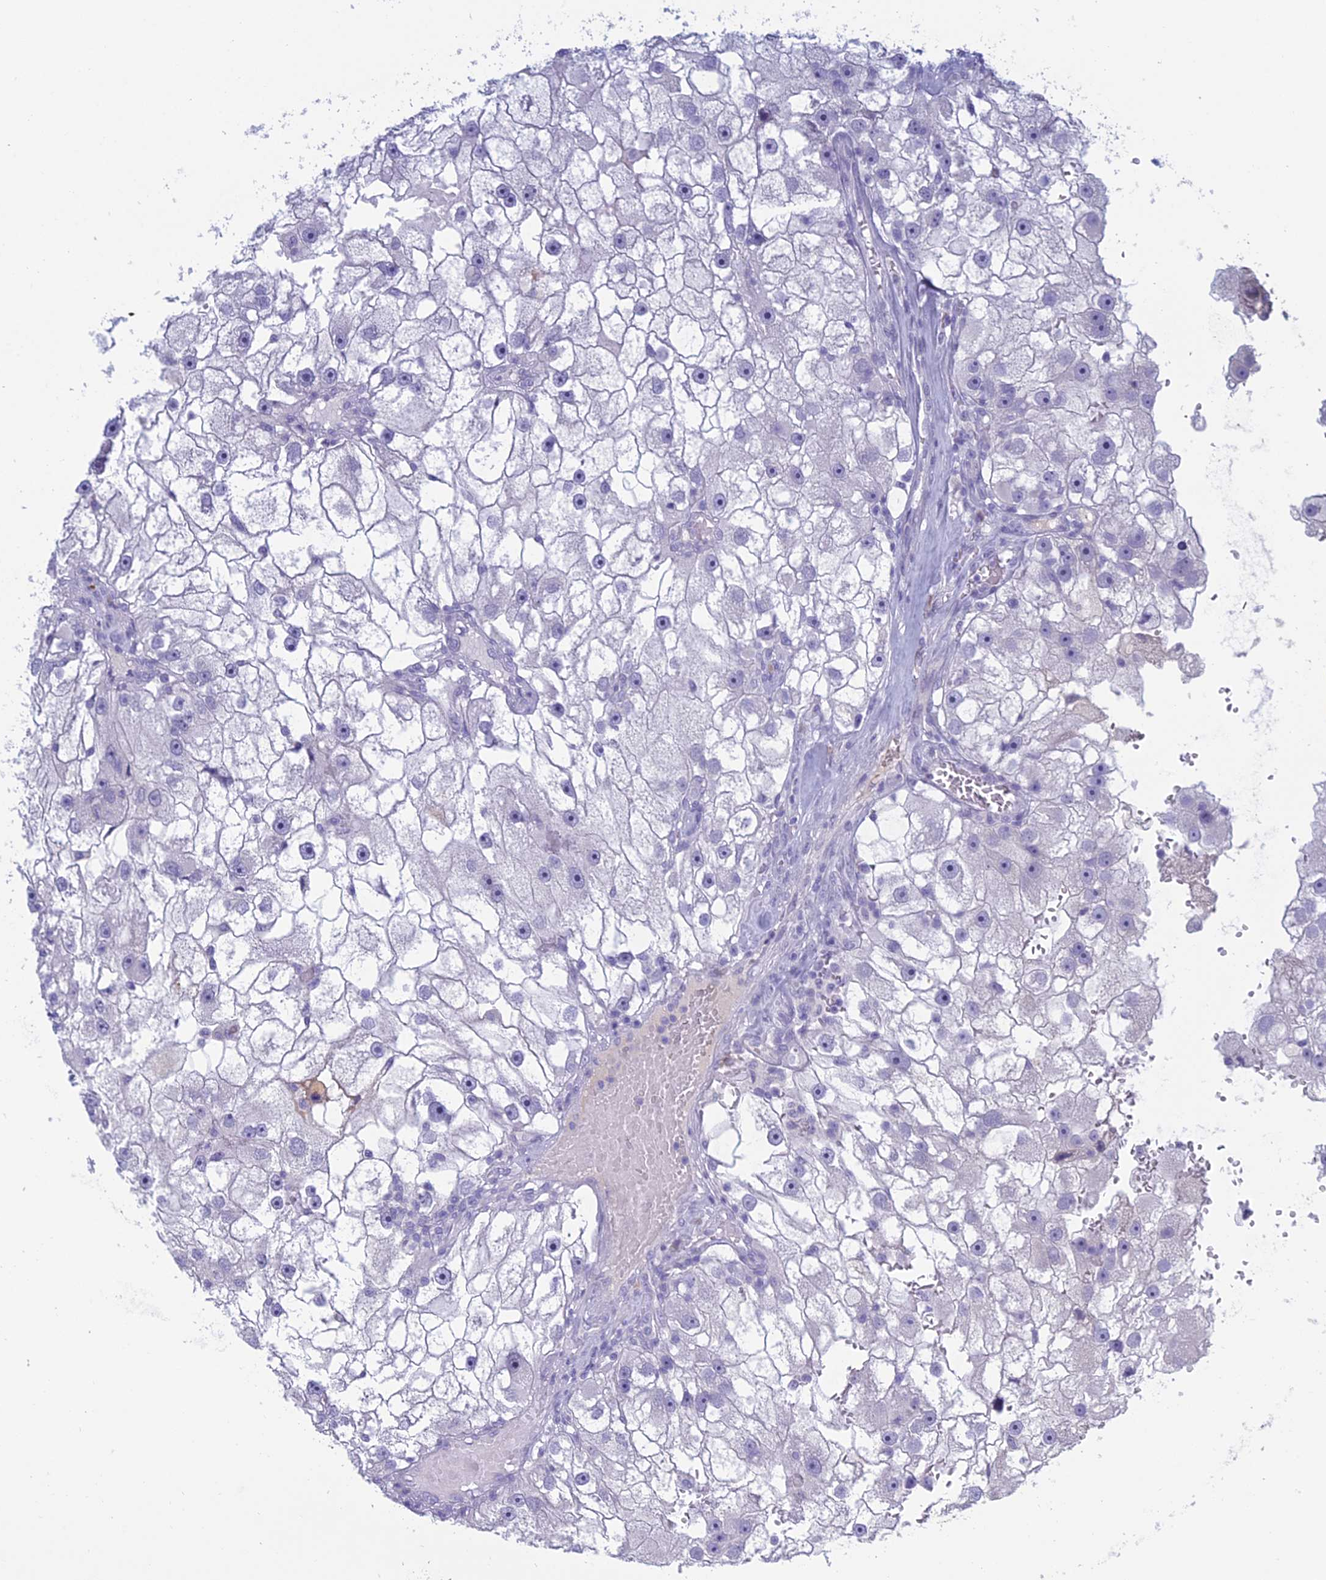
{"staining": {"intensity": "negative", "quantity": "none", "location": "none"}, "tissue": "renal cancer", "cell_type": "Tumor cells", "image_type": "cancer", "snomed": [{"axis": "morphology", "description": "Adenocarcinoma, NOS"}, {"axis": "topography", "description": "Kidney"}], "caption": "Immunohistochemical staining of human renal adenocarcinoma demonstrates no significant staining in tumor cells.", "gene": "MUC13", "patient": {"sex": "male", "age": 63}}